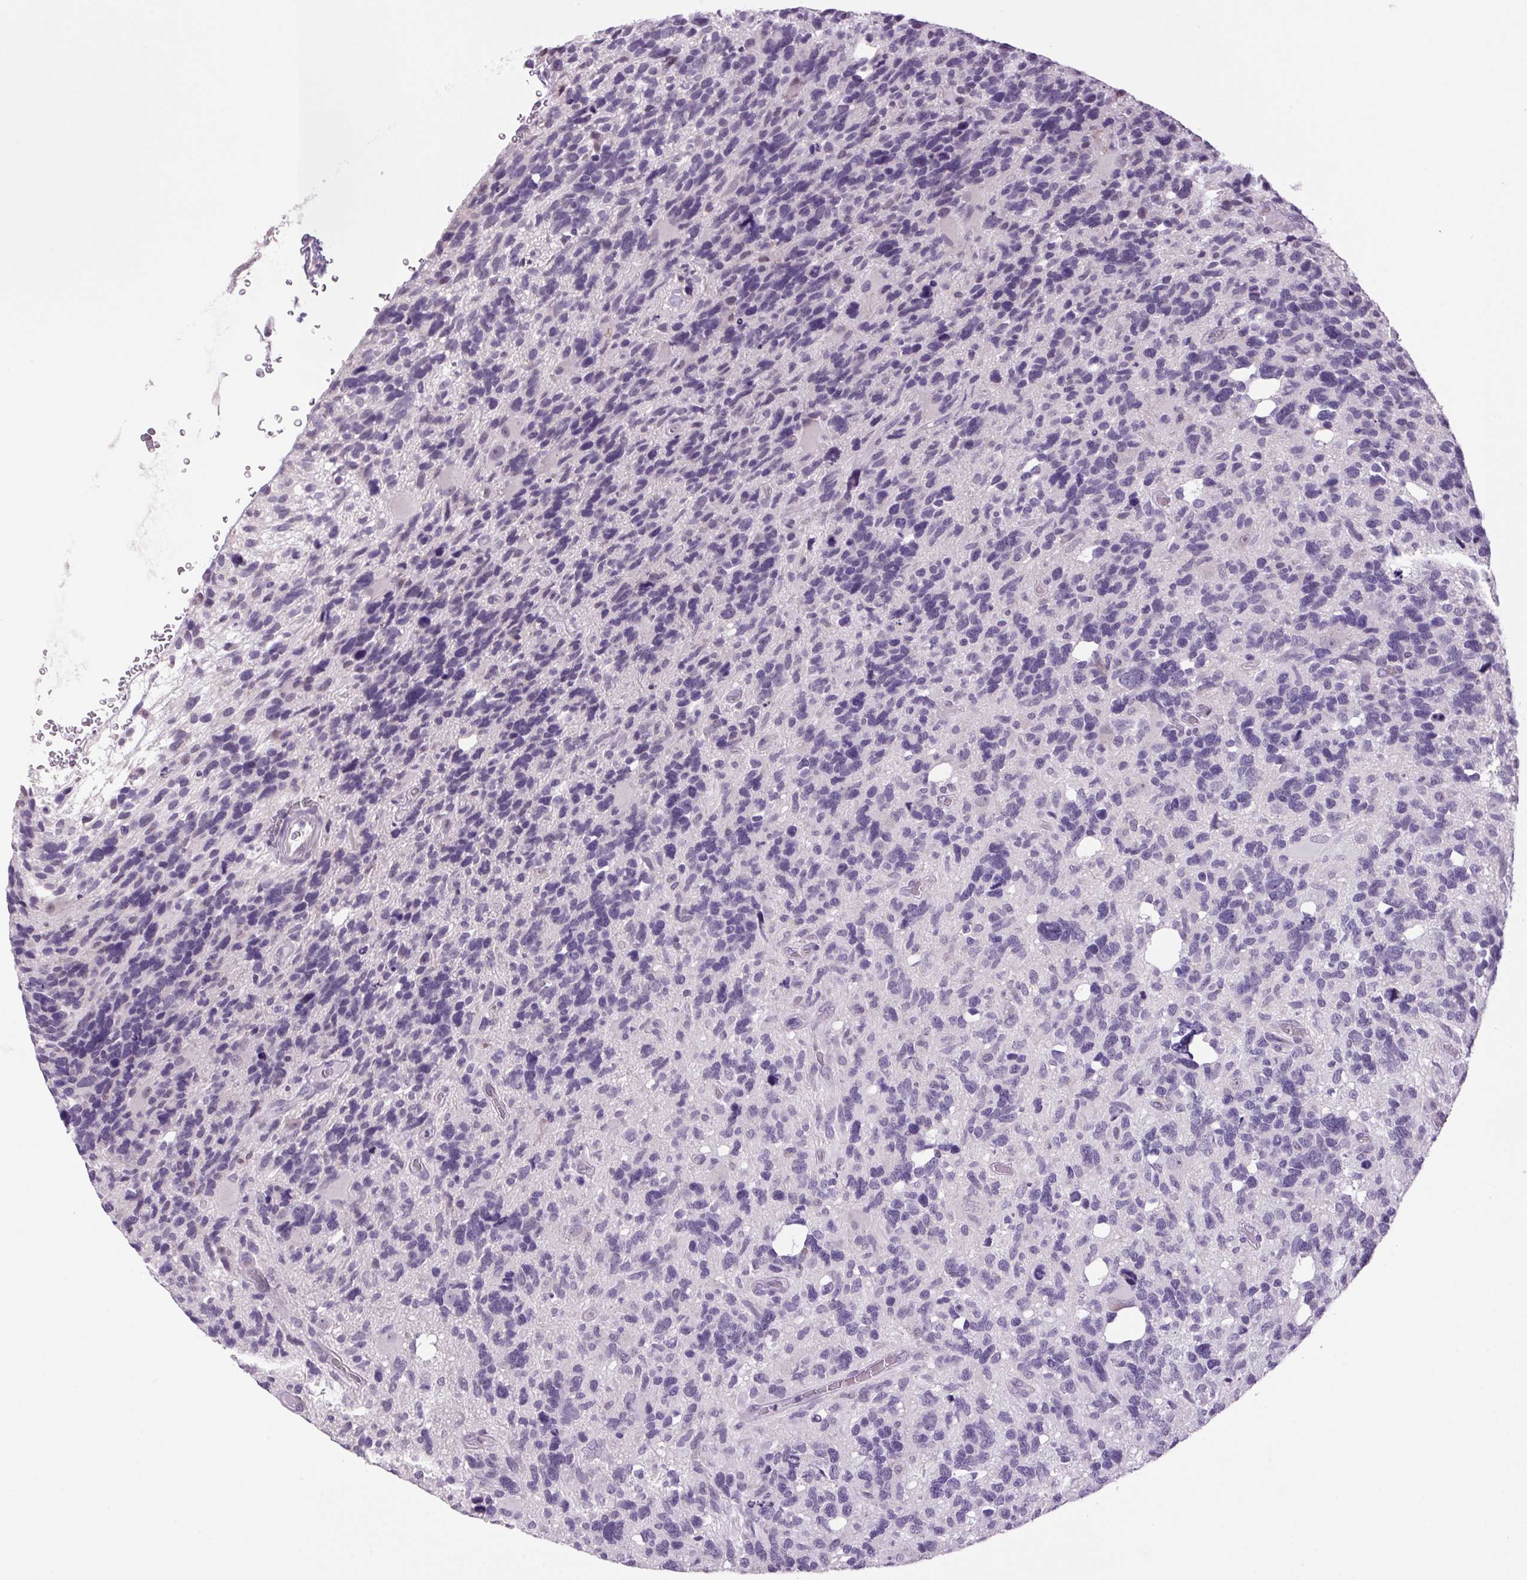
{"staining": {"intensity": "negative", "quantity": "none", "location": "none"}, "tissue": "glioma", "cell_type": "Tumor cells", "image_type": "cancer", "snomed": [{"axis": "morphology", "description": "Glioma, malignant, High grade"}, {"axis": "topography", "description": "Brain"}], "caption": "High power microscopy image of an immunohistochemistry image of malignant high-grade glioma, revealing no significant staining in tumor cells.", "gene": "VWA3B", "patient": {"sex": "male", "age": 49}}